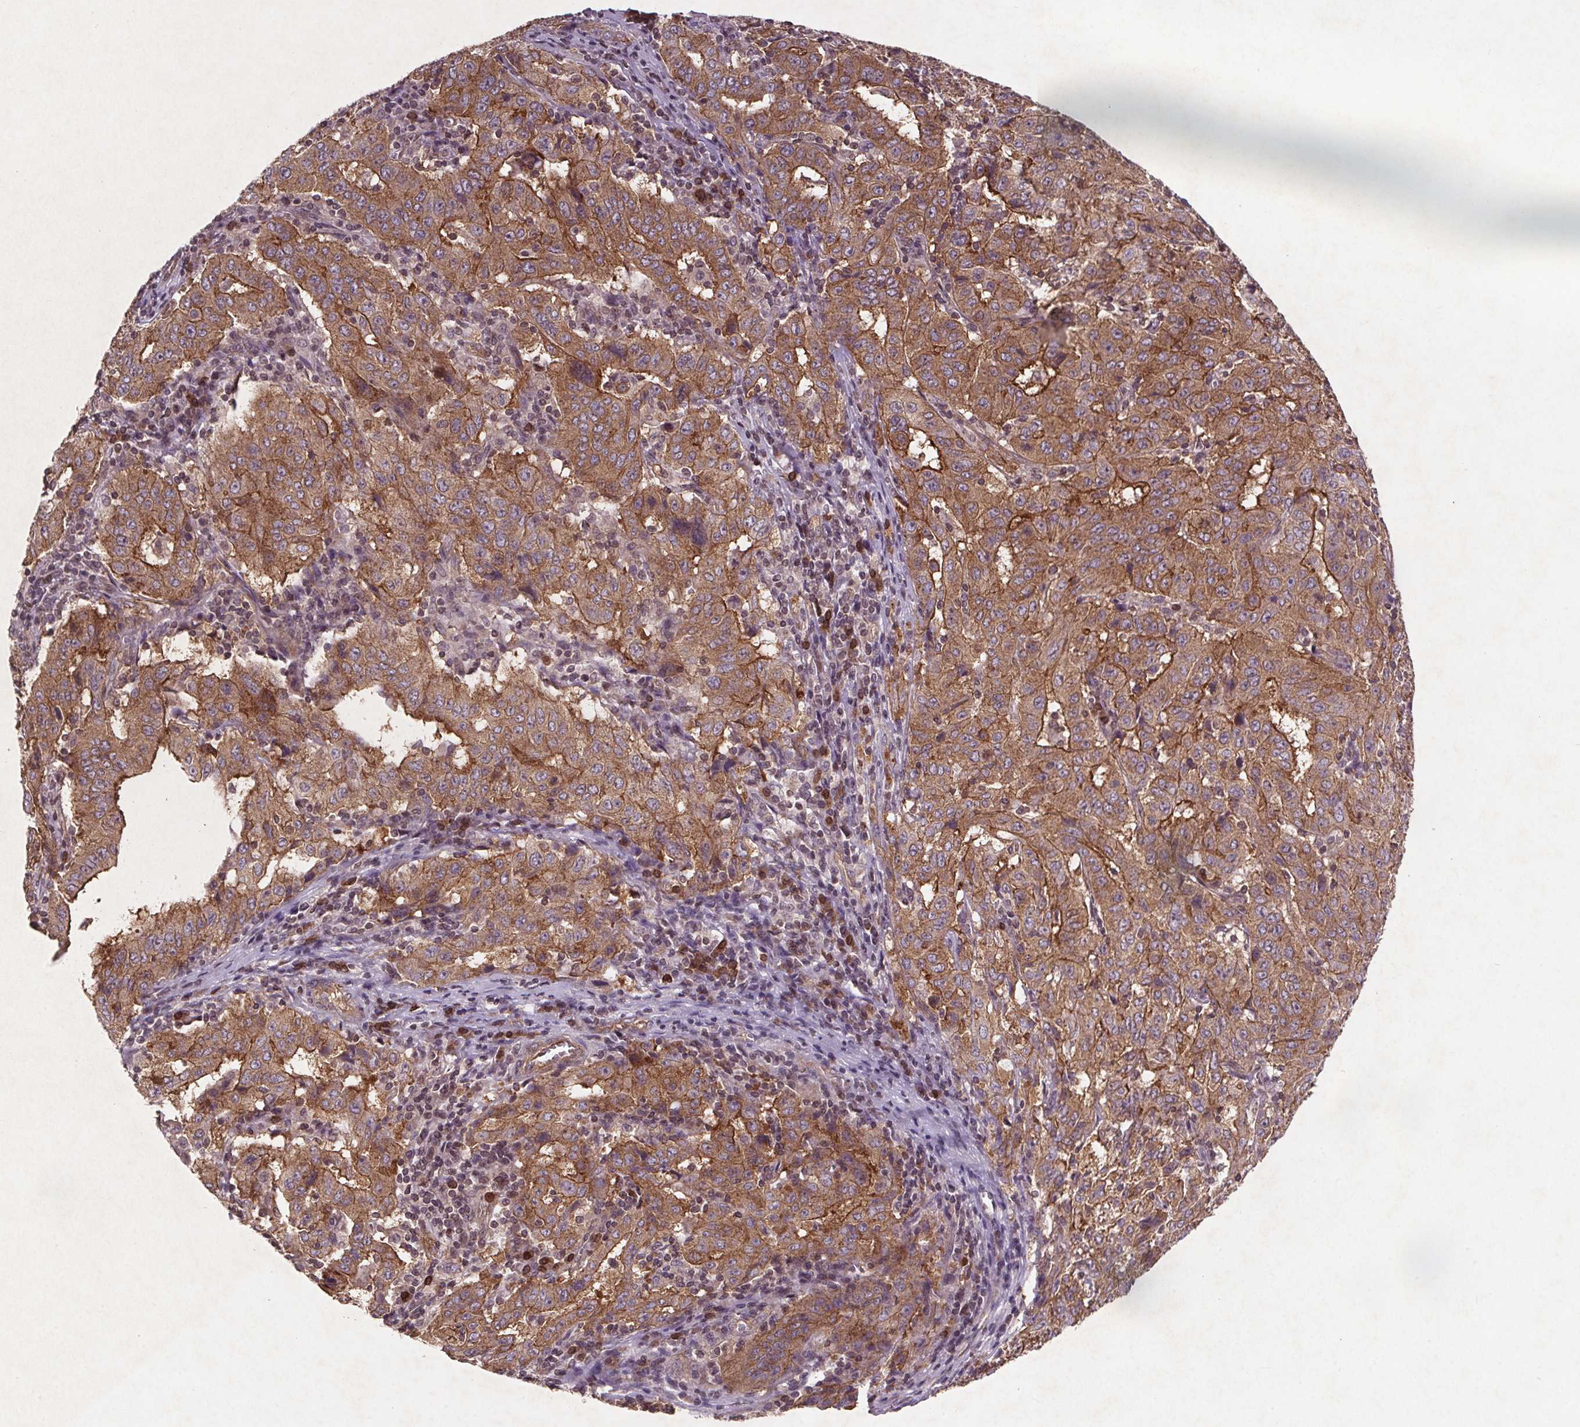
{"staining": {"intensity": "moderate", "quantity": ">75%", "location": "cytoplasmic/membranous"}, "tissue": "pancreatic cancer", "cell_type": "Tumor cells", "image_type": "cancer", "snomed": [{"axis": "morphology", "description": "Adenocarcinoma, NOS"}, {"axis": "topography", "description": "Pancreas"}], "caption": "A high-resolution image shows immunohistochemistry (IHC) staining of adenocarcinoma (pancreatic), which demonstrates moderate cytoplasmic/membranous expression in approximately >75% of tumor cells. The protein of interest is stained brown, and the nuclei are stained in blue (DAB (3,3'-diaminobenzidine) IHC with brightfield microscopy, high magnification).", "gene": "STRN3", "patient": {"sex": "male", "age": 63}}